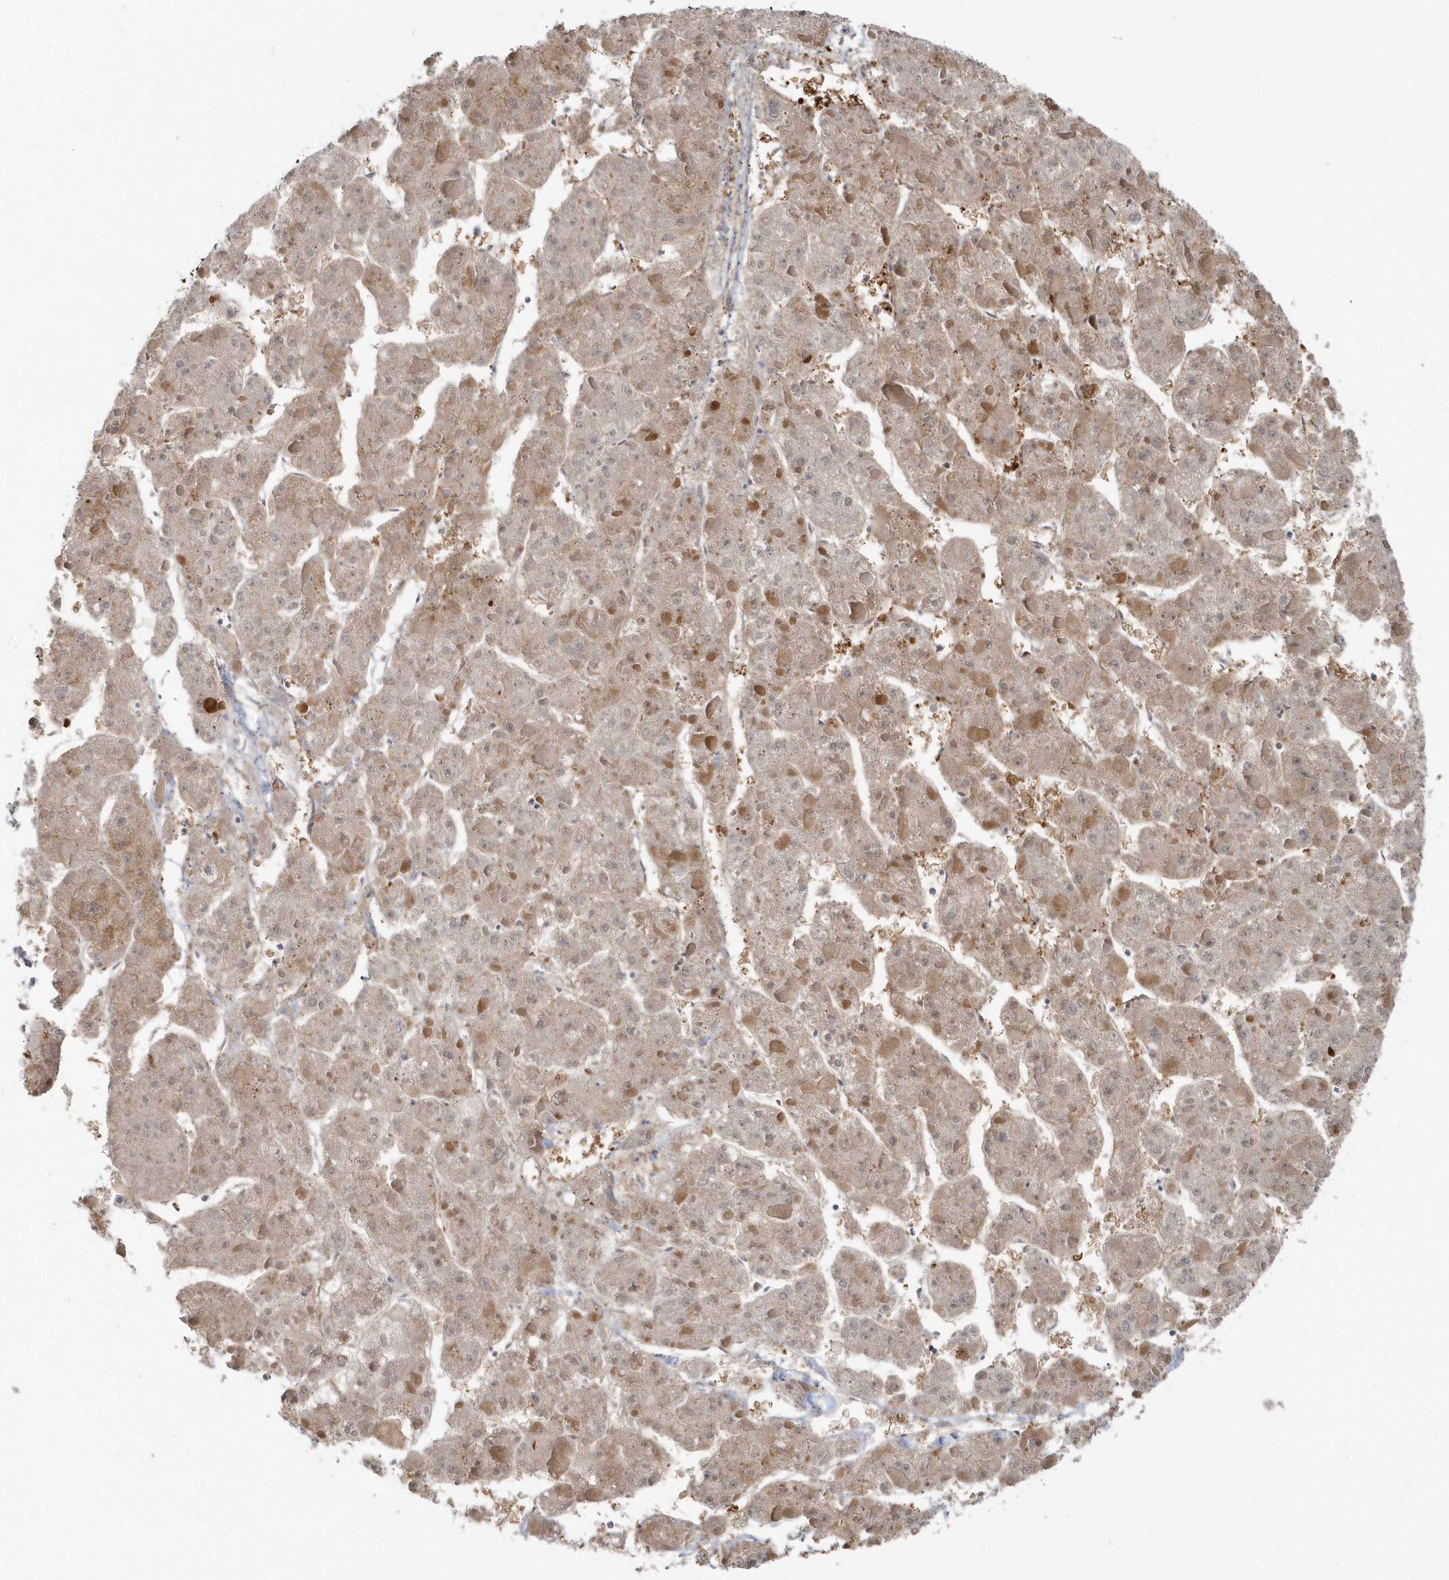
{"staining": {"intensity": "moderate", "quantity": "<25%", "location": "cytoplasmic/membranous"}, "tissue": "liver cancer", "cell_type": "Tumor cells", "image_type": "cancer", "snomed": [{"axis": "morphology", "description": "Carcinoma, Hepatocellular, NOS"}, {"axis": "topography", "description": "Liver"}], "caption": "The immunohistochemical stain labels moderate cytoplasmic/membranous positivity in tumor cells of liver cancer (hepatocellular carcinoma) tissue.", "gene": "ACTR1A", "patient": {"sex": "female", "age": 73}}